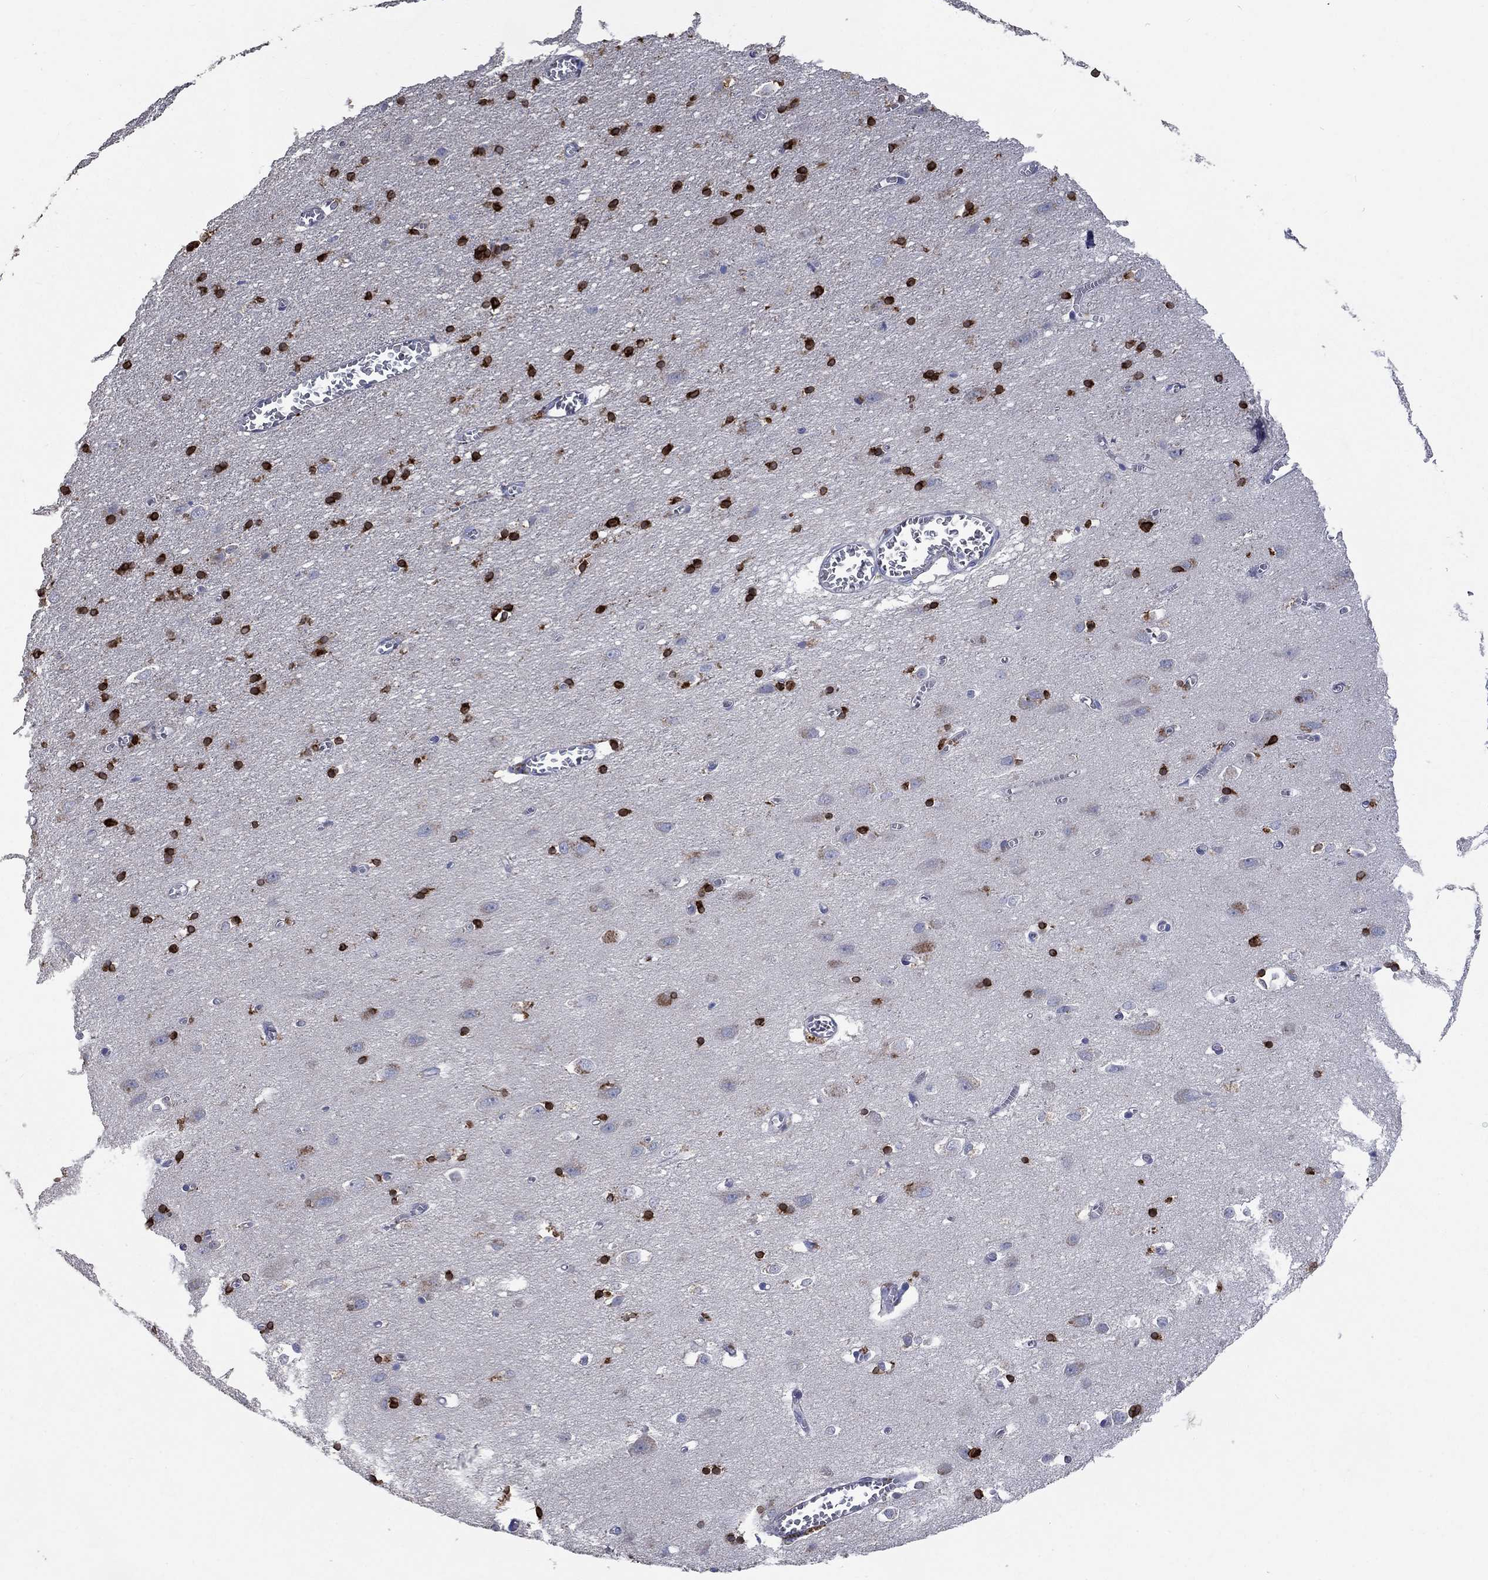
{"staining": {"intensity": "negative", "quantity": "none", "location": "none"}, "tissue": "cerebral cortex", "cell_type": "Endothelial cells", "image_type": "normal", "snomed": [{"axis": "morphology", "description": "Normal tissue, NOS"}, {"axis": "topography", "description": "Cerebral cortex"}], "caption": "DAB immunohistochemical staining of normal human cerebral cortex demonstrates no significant positivity in endothelial cells. The staining is performed using DAB brown chromogen with nuclei counter-stained in using hematoxylin.", "gene": "UGT8", "patient": {"sex": "male", "age": 70}}